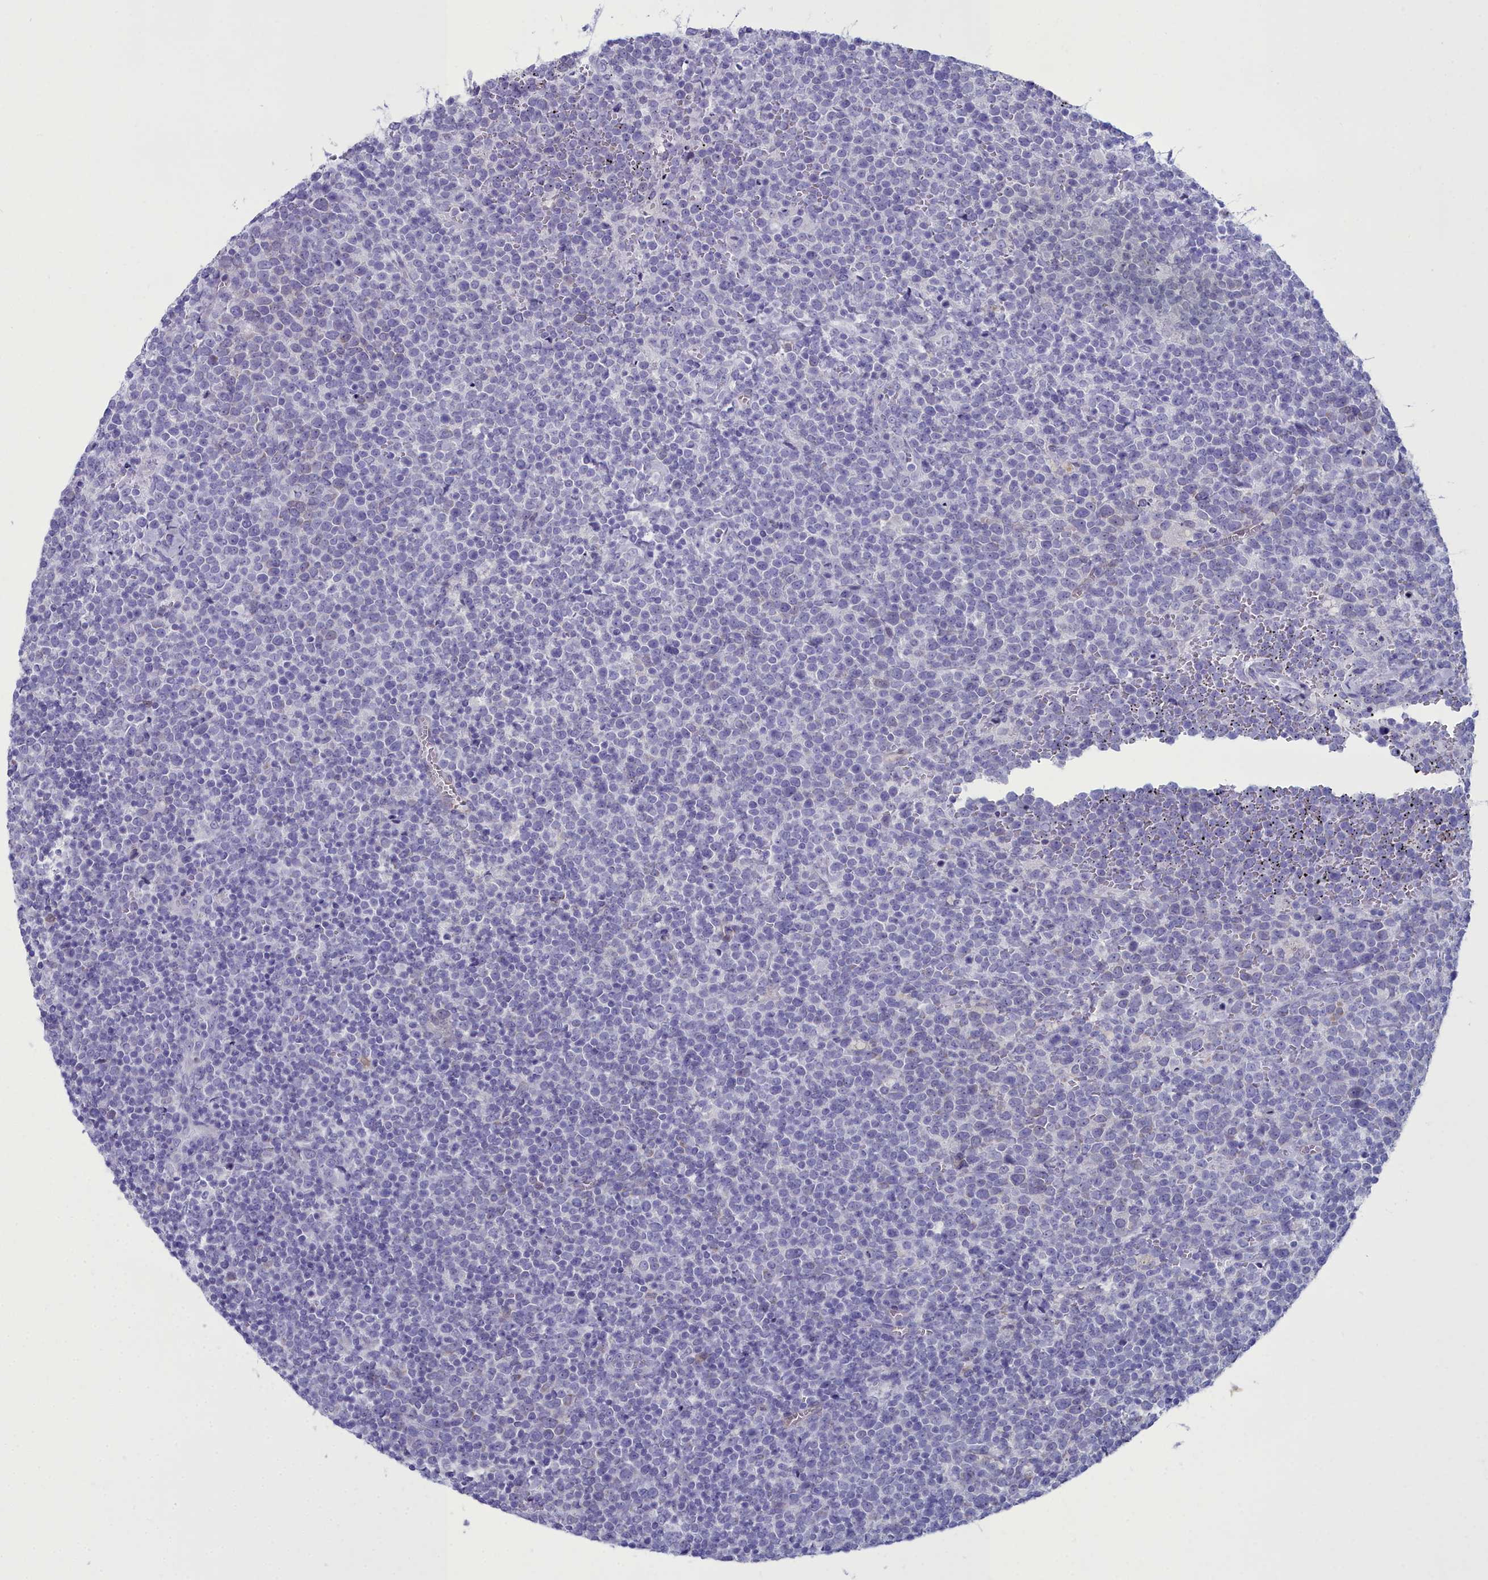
{"staining": {"intensity": "negative", "quantity": "none", "location": "none"}, "tissue": "lymphoma", "cell_type": "Tumor cells", "image_type": "cancer", "snomed": [{"axis": "morphology", "description": "Malignant lymphoma, non-Hodgkin's type, High grade"}, {"axis": "topography", "description": "Lymph node"}], "caption": "The IHC micrograph has no significant staining in tumor cells of high-grade malignant lymphoma, non-Hodgkin's type tissue.", "gene": "PPP1R14A", "patient": {"sex": "male", "age": 61}}